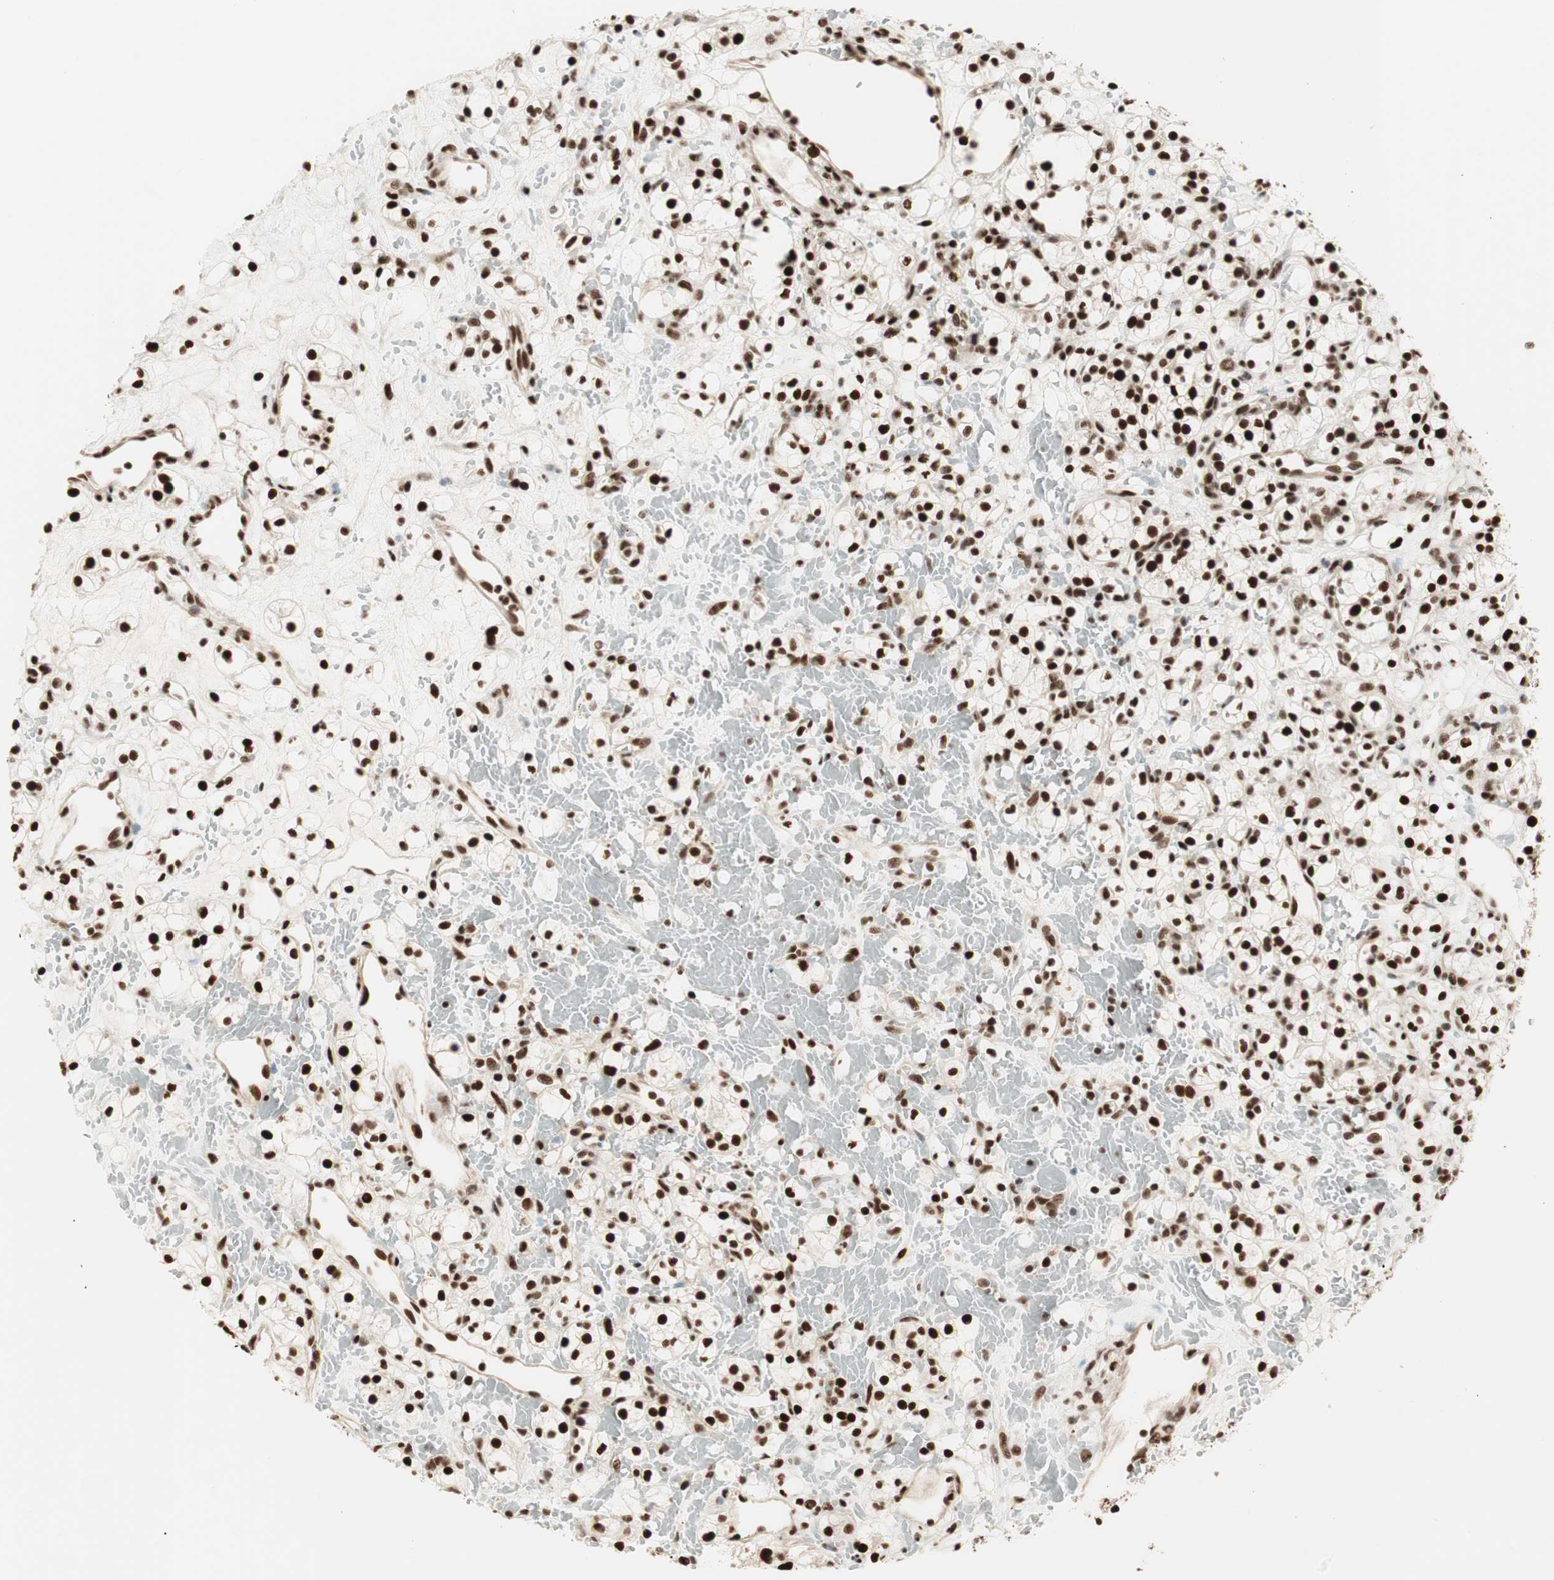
{"staining": {"intensity": "strong", "quantity": ">75%", "location": "nuclear"}, "tissue": "renal cancer", "cell_type": "Tumor cells", "image_type": "cancer", "snomed": [{"axis": "morphology", "description": "Adenocarcinoma, NOS"}, {"axis": "topography", "description": "Kidney"}], "caption": "Adenocarcinoma (renal) tissue demonstrates strong nuclear staining in approximately >75% of tumor cells, visualized by immunohistochemistry.", "gene": "HEXIM1", "patient": {"sex": "female", "age": 60}}